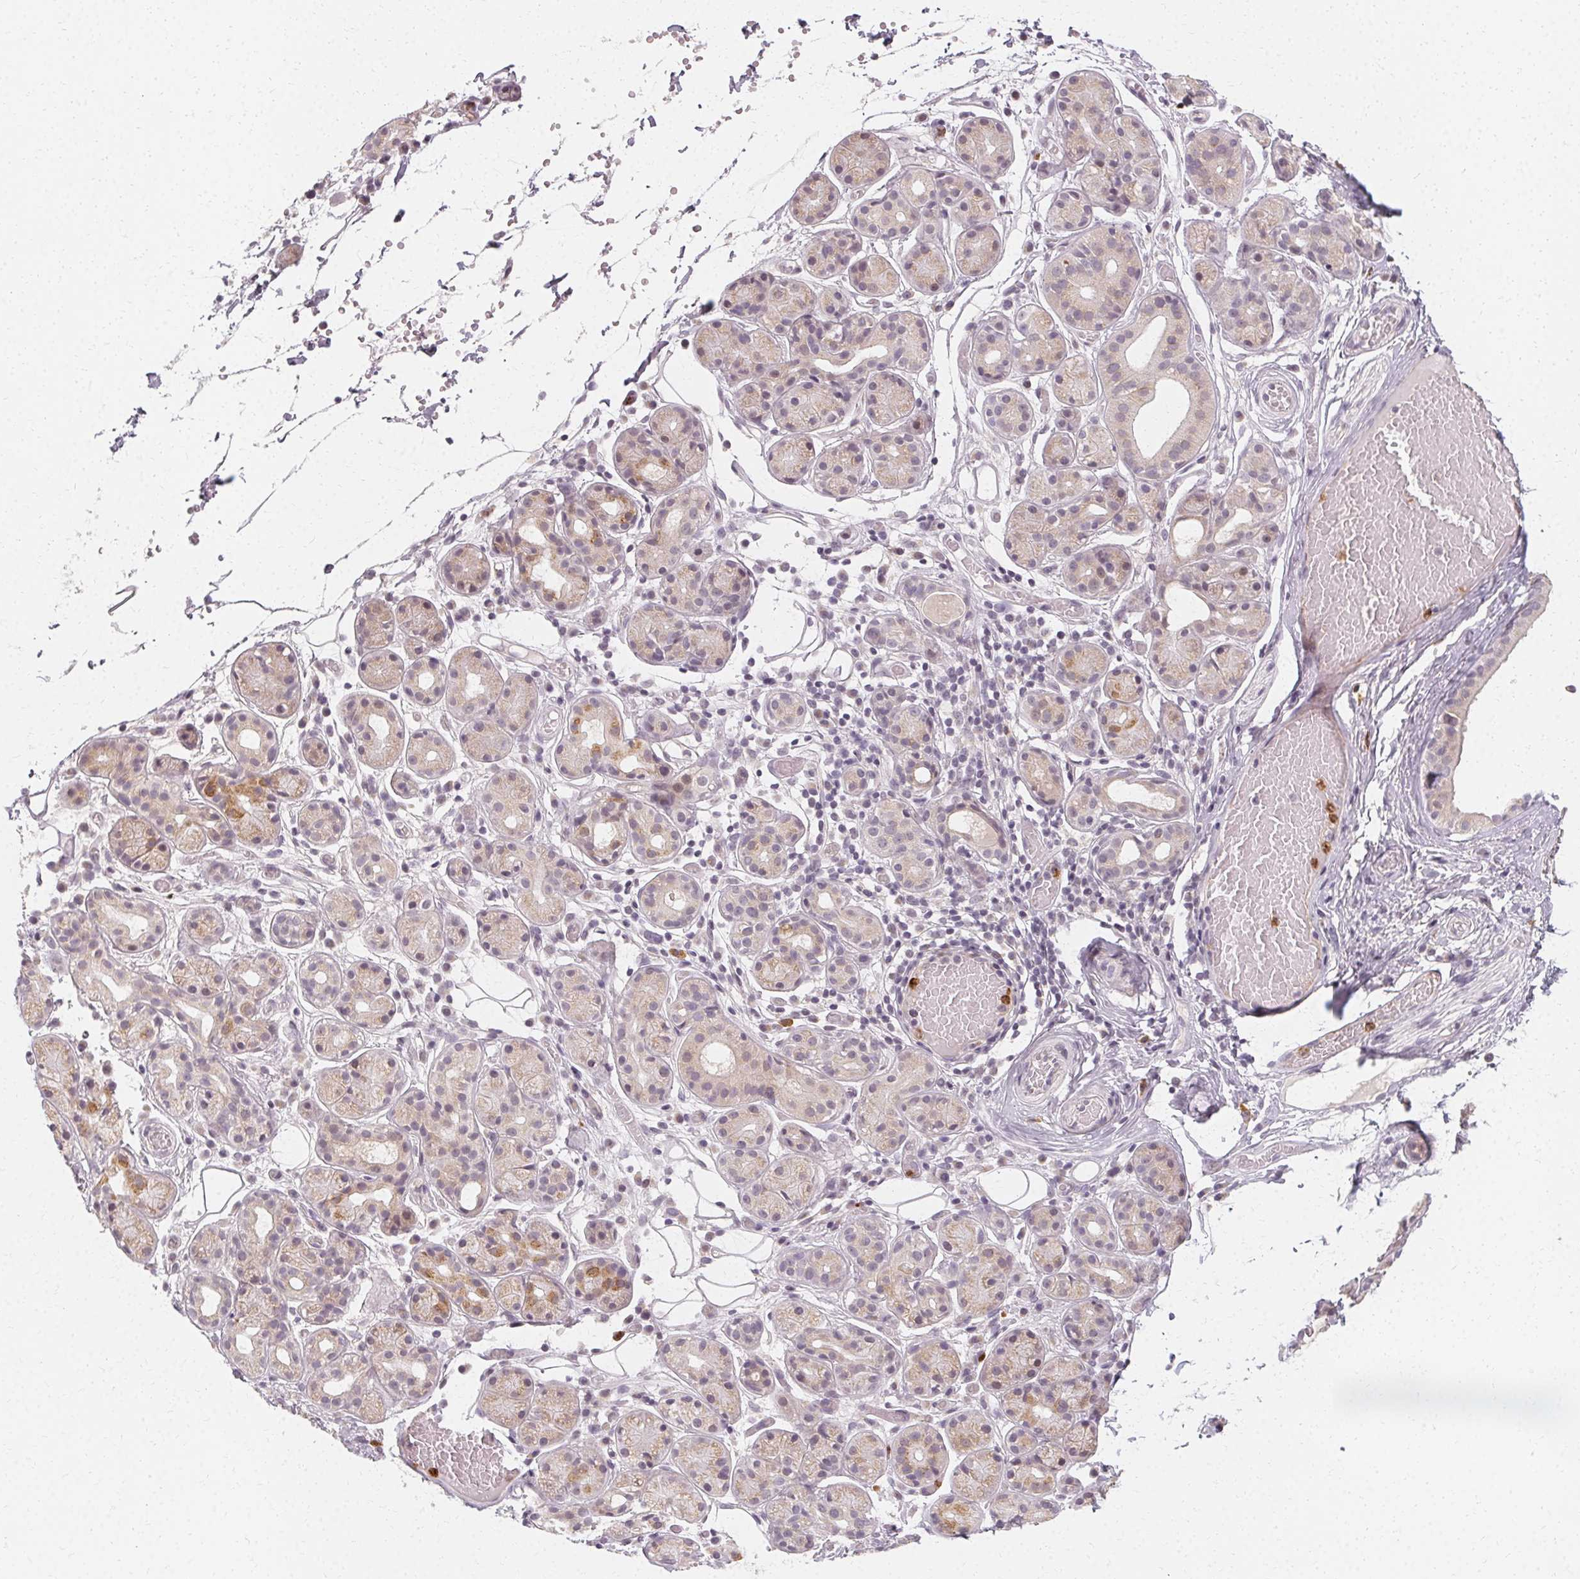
{"staining": {"intensity": "moderate", "quantity": "<25%", "location": "cytoplasmic/membranous"}, "tissue": "salivary gland", "cell_type": "Glandular cells", "image_type": "normal", "snomed": [{"axis": "morphology", "description": "Normal tissue, NOS"}, {"axis": "topography", "description": "Salivary gland"}, {"axis": "topography", "description": "Peripheral nerve tissue"}], "caption": "This micrograph exhibits immunohistochemistry (IHC) staining of unremarkable human salivary gland, with low moderate cytoplasmic/membranous staining in approximately <25% of glandular cells.", "gene": "CLCNKA", "patient": {"sex": "male", "age": 71}}